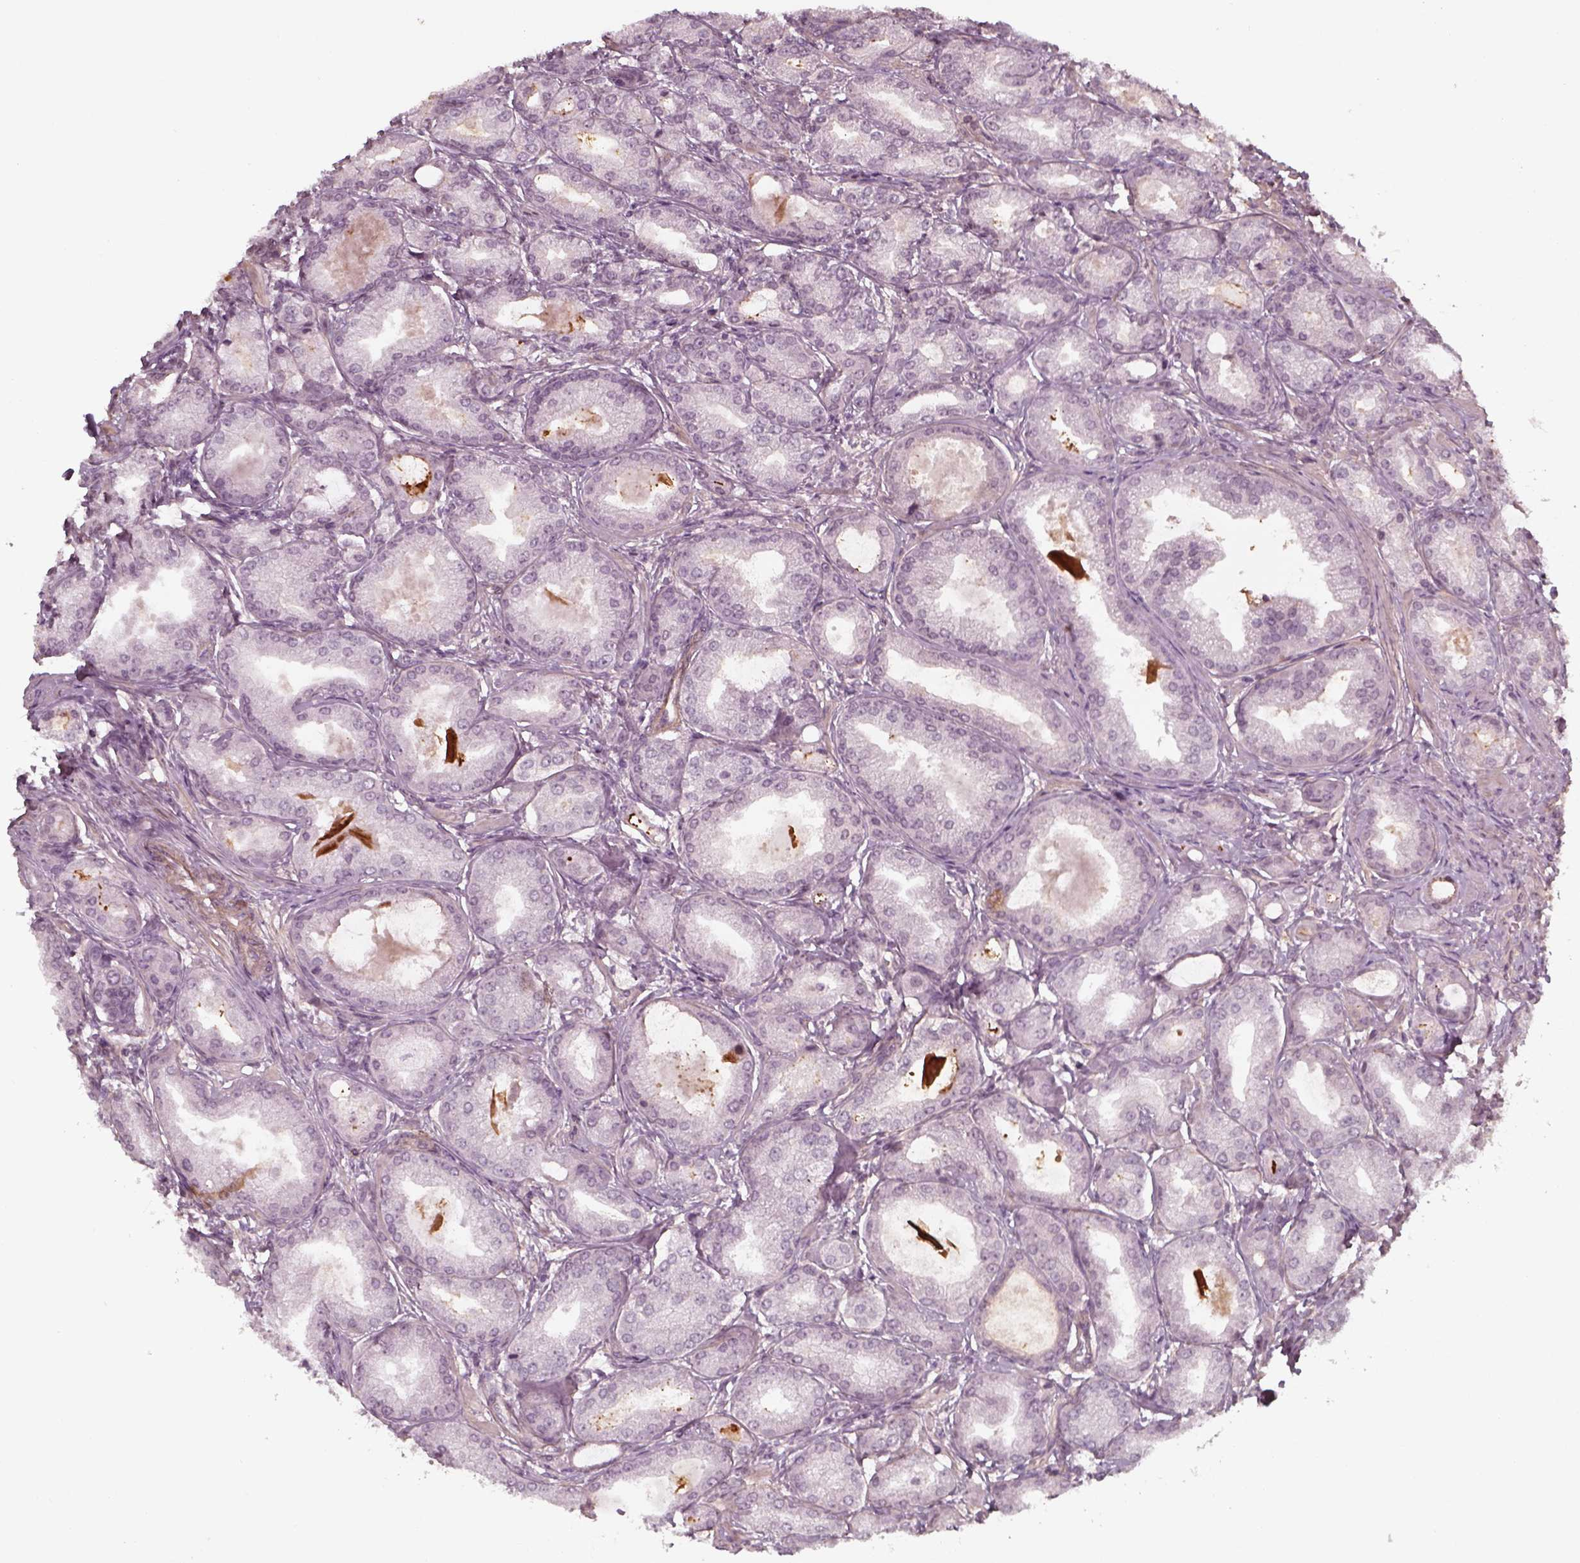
{"staining": {"intensity": "negative", "quantity": "none", "location": "none"}, "tissue": "prostate cancer", "cell_type": "Tumor cells", "image_type": "cancer", "snomed": [{"axis": "morphology", "description": "Adenocarcinoma, NOS"}, {"axis": "topography", "description": "Prostate and seminal vesicle, NOS"}, {"axis": "topography", "description": "Prostate"}], "caption": "This is a image of immunohistochemistry (IHC) staining of prostate adenocarcinoma, which shows no positivity in tumor cells.", "gene": "LAMB2", "patient": {"sex": "male", "age": 77}}